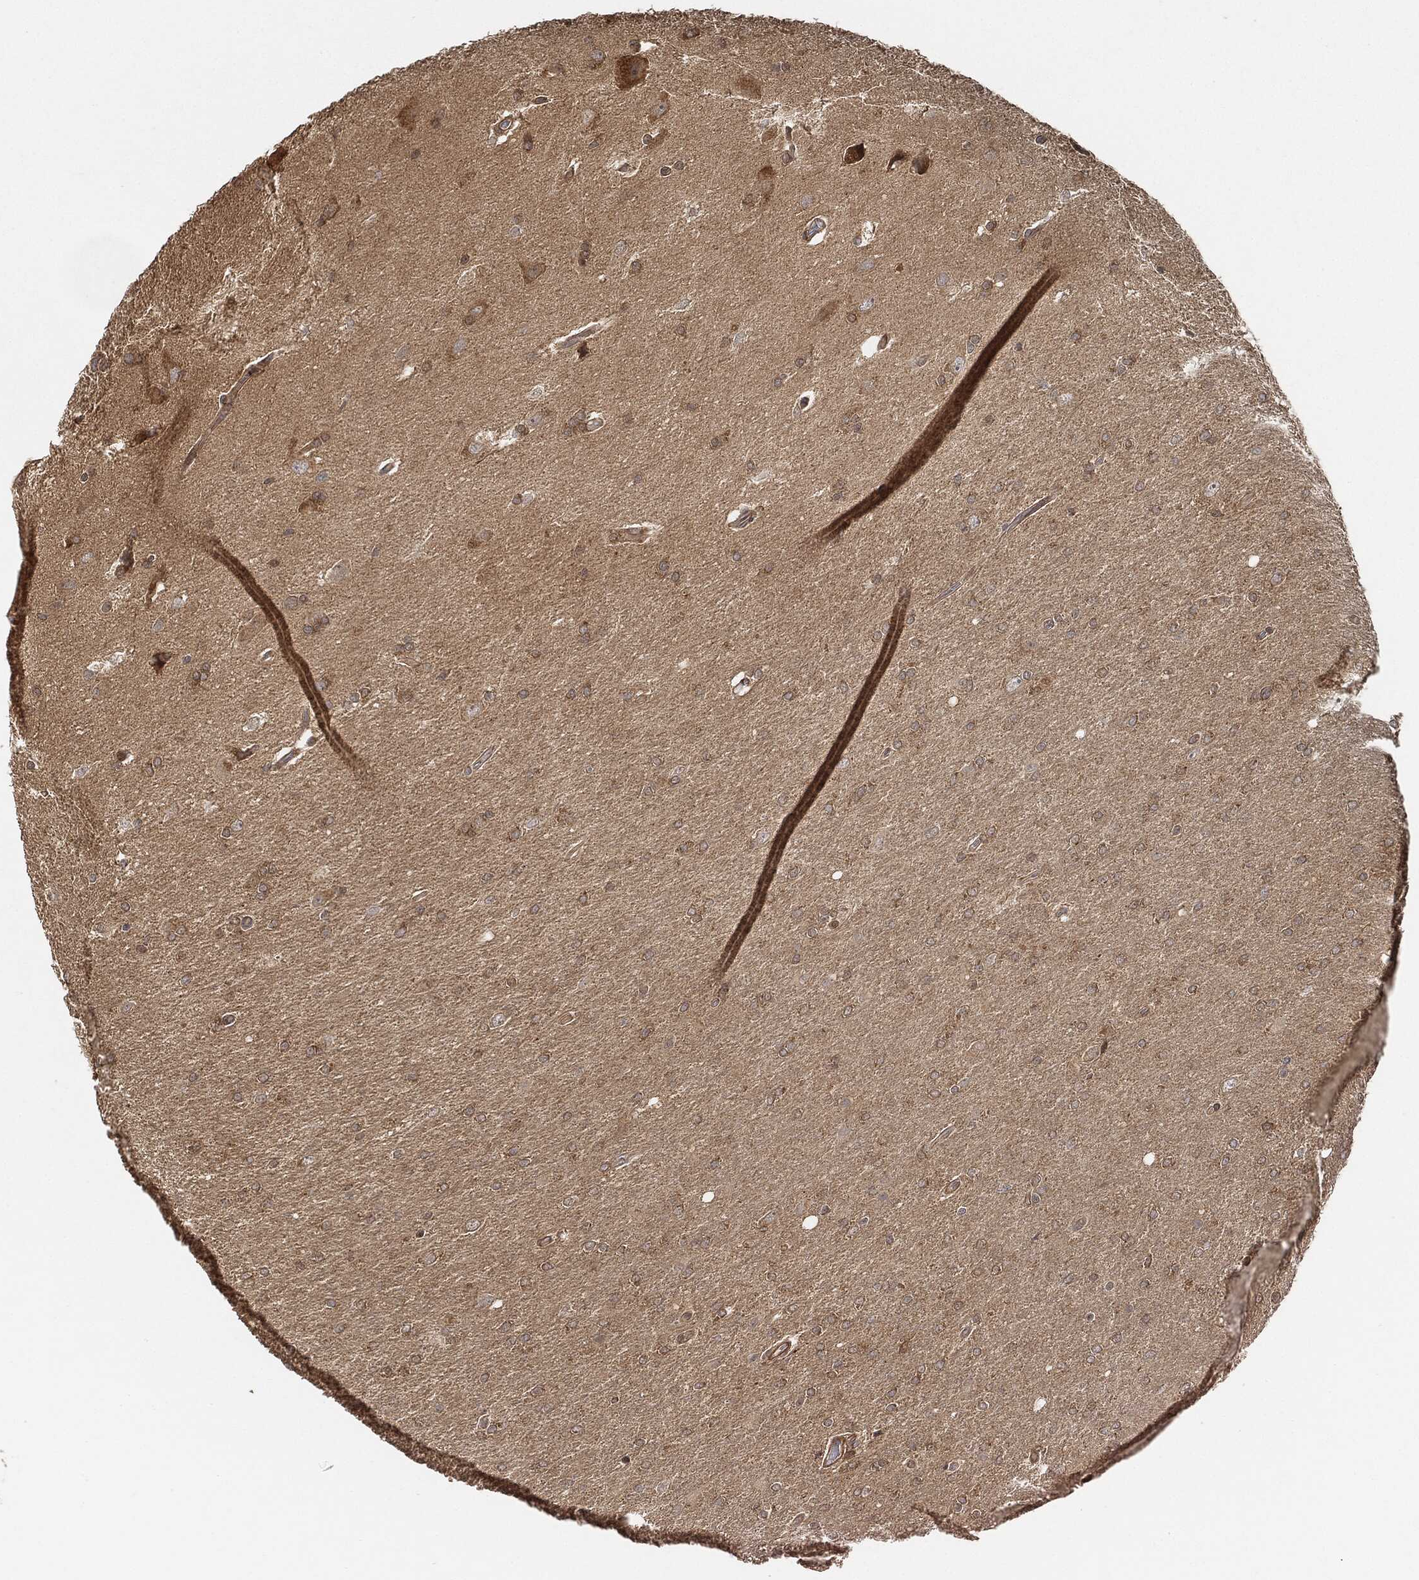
{"staining": {"intensity": "moderate", "quantity": "<25%", "location": "cytoplasmic/membranous"}, "tissue": "glioma", "cell_type": "Tumor cells", "image_type": "cancer", "snomed": [{"axis": "morphology", "description": "Glioma, malignant, High grade"}, {"axis": "topography", "description": "Cerebral cortex"}], "caption": "About <25% of tumor cells in glioma exhibit moderate cytoplasmic/membranous protein expression as visualized by brown immunohistochemical staining.", "gene": "TPT1", "patient": {"sex": "male", "age": 70}}